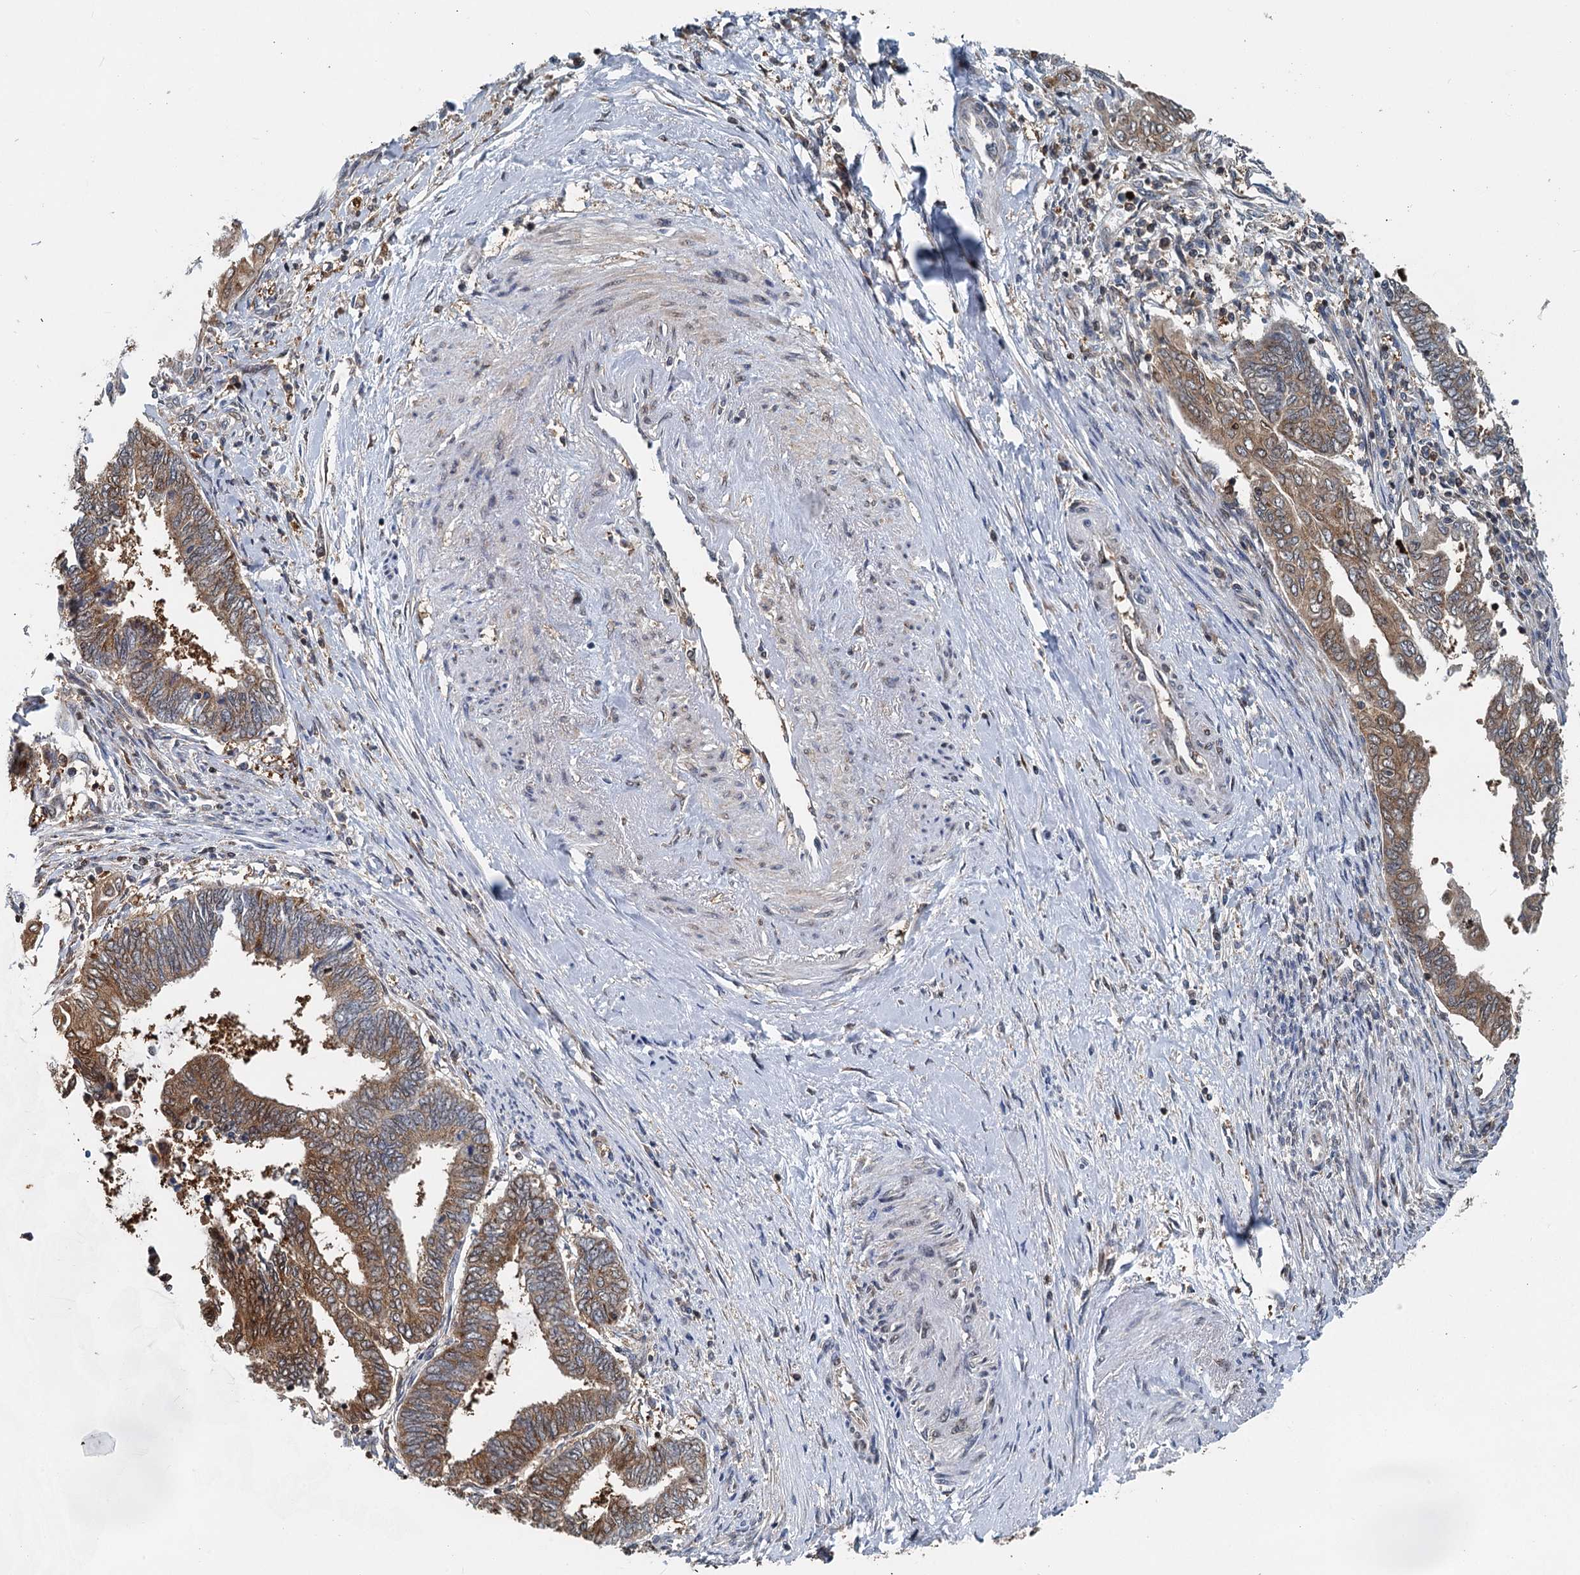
{"staining": {"intensity": "moderate", "quantity": ">75%", "location": "cytoplasmic/membranous"}, "tissue": "endometrial cancer", "cell_type": "Tumor cells", "image_type": "cancer", "snomed": [{"axis": "morphology", "description": "Adenocarcinoma, NOS"}, {"axis": "topography", "description": "Uterus"}, {"axis": "topography", "description": "Endometrium"}], "caption": "The image displays immunohistochemical staining of adenocarcinoma (endometrial). There is moderate cytoplasmic/membranous staining is appreciated in about >75% of tumor cells.", "gene": "GPI", "patient": {"sex": "female", "age": 70}}